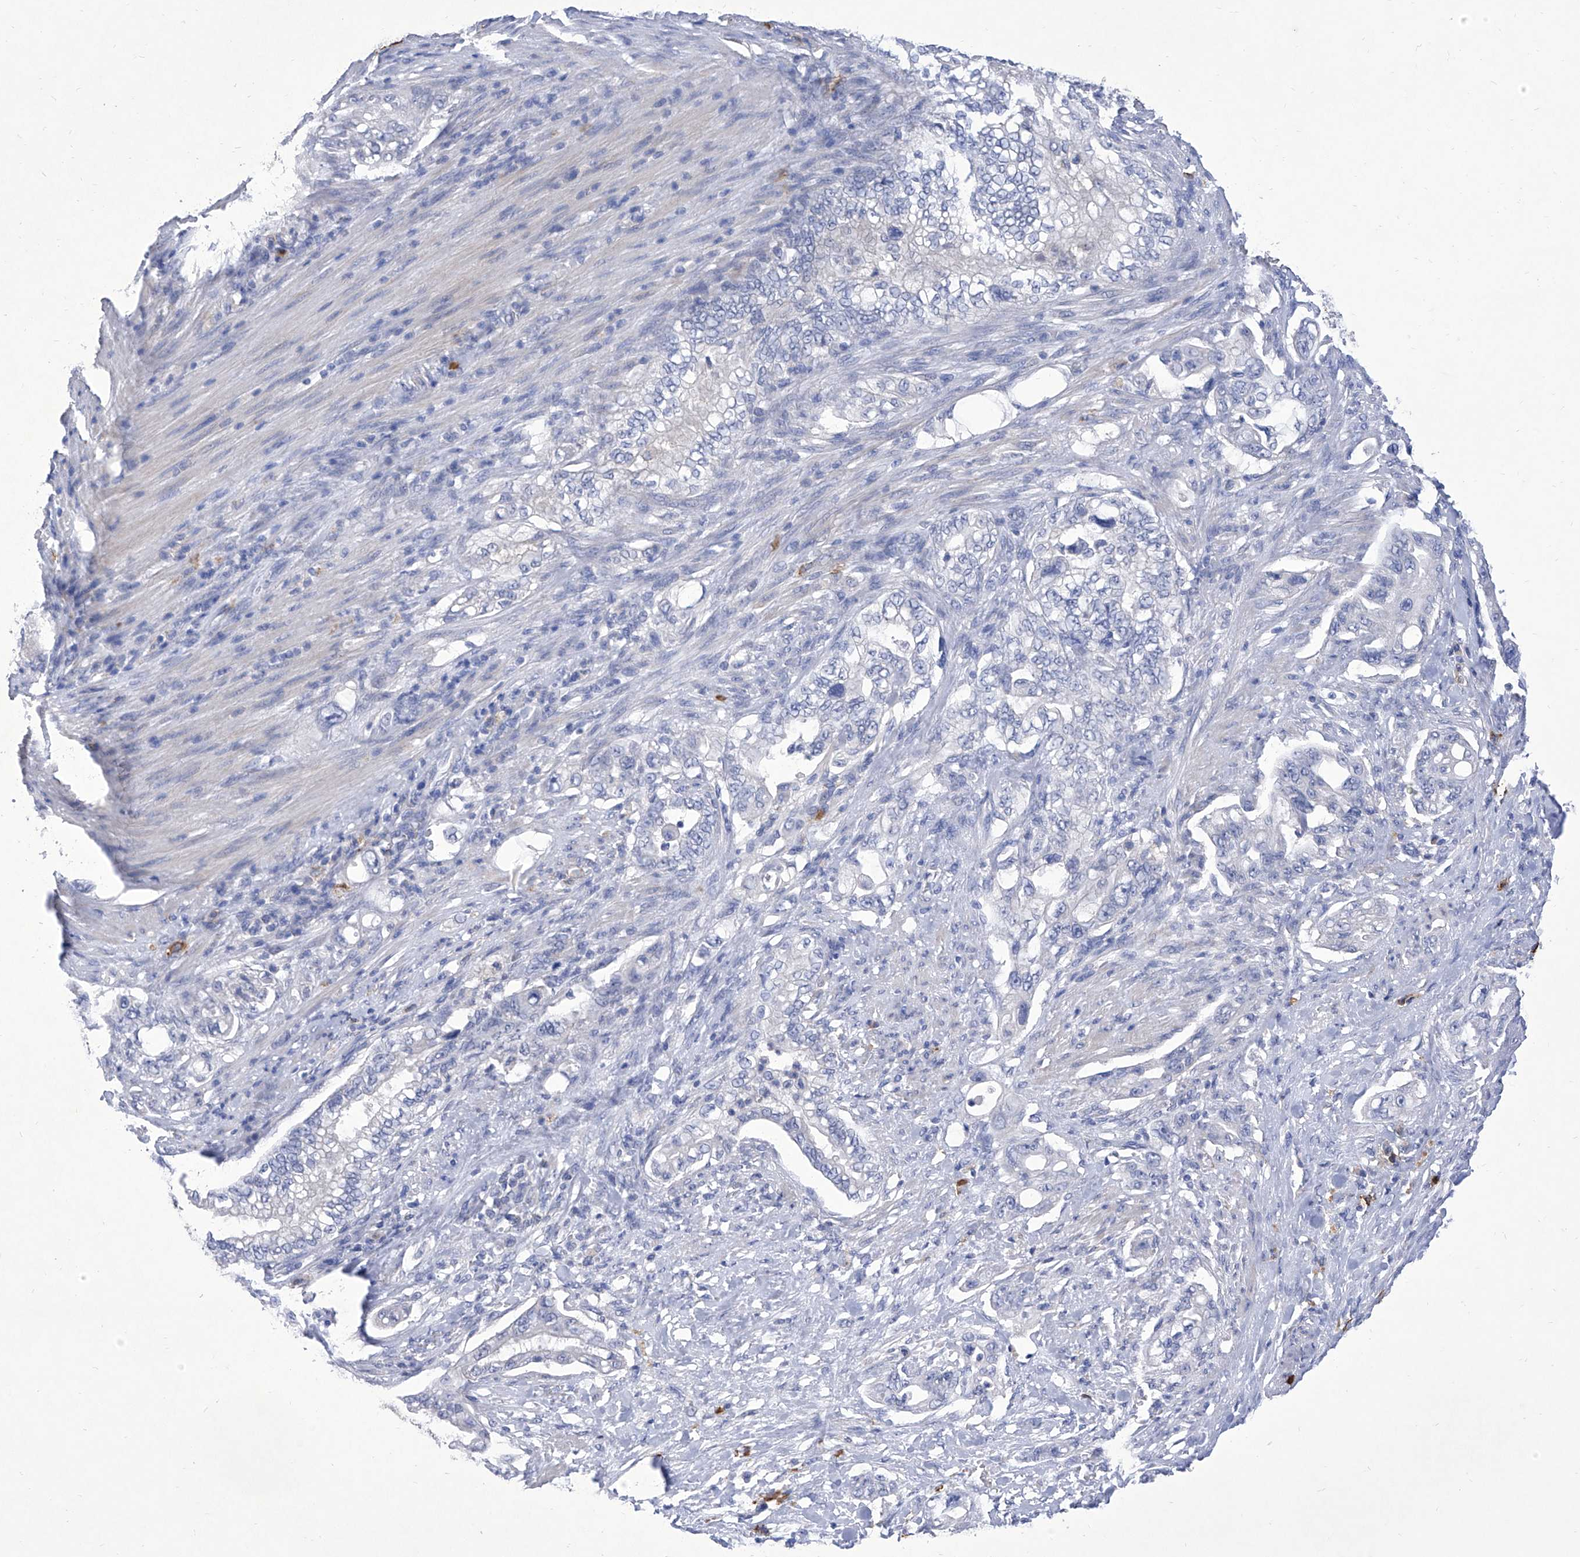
{"staining": {"intensity": "negative", "quantity": "none", "location": "none"}, "tissue": "pancreatic cancer", "cell_type": "Tumor cells", "image_type": "cancer", "snomed": [{"axis": "morphology", "description": "Normal tissue, NOS"}, {"axis": "topography", "description": "Pancreas"}], "caption": "Pancreatic cancer was stained to show a protein in brown. There is no significant staining in tumor cells. The staining was performed using DAB (3,3'-diaminobenzidine) to visualize the protein expression in brown, while the nuclei were stained in blue with hematoxylin (Magnification: 20x).", "gene": "IFNL2", "patient": {"sex": "male", "age": 42}}